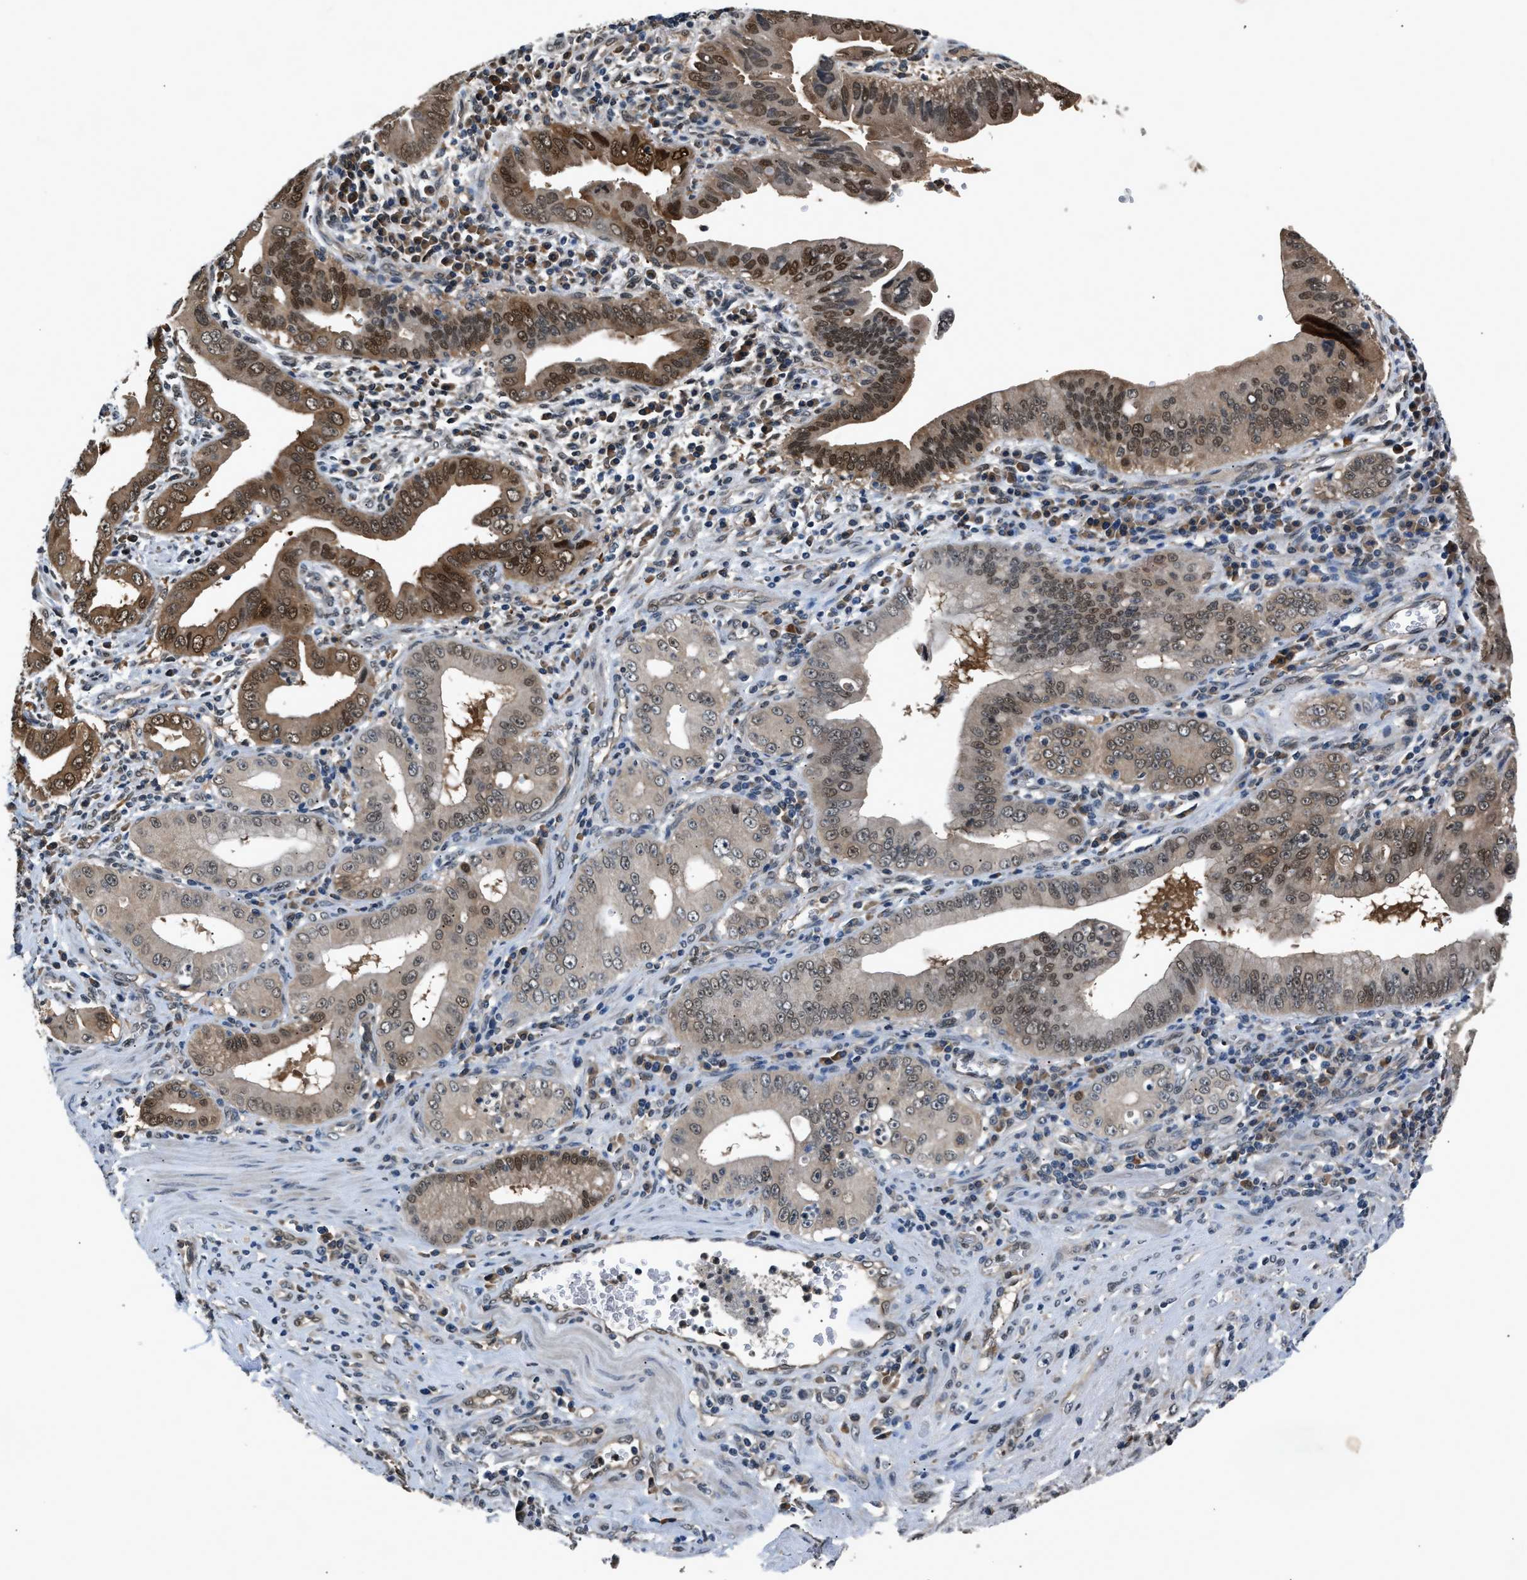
{"staining": {"intensity": "moderate", "quantity": "25%-75%", "location": "cytoplasmic/membranous,nuclear"}, "tissue": "pancreatic cancer", "cell_type": "Tumor cells", "image_type": "cancer", "snomed": [{"axis": "morphology", "description": "Normal tissue, NOS"}, {"axis": "topography", "description": "Lymph node"}], "caption": "The immunohistochemical stain highlights moderate cytoplasmic/membranous and nuclear positivity in tumor cells of pancreatic cancer tissue. The staining is performed using DAB (3,3'-diaminobenzidine) brown chromogen to label protein expression. The nuclei are counter-stained blue using hematoxylin.", "gene": "TP53I3", "patient": {"sex": "male", "age": 50}}